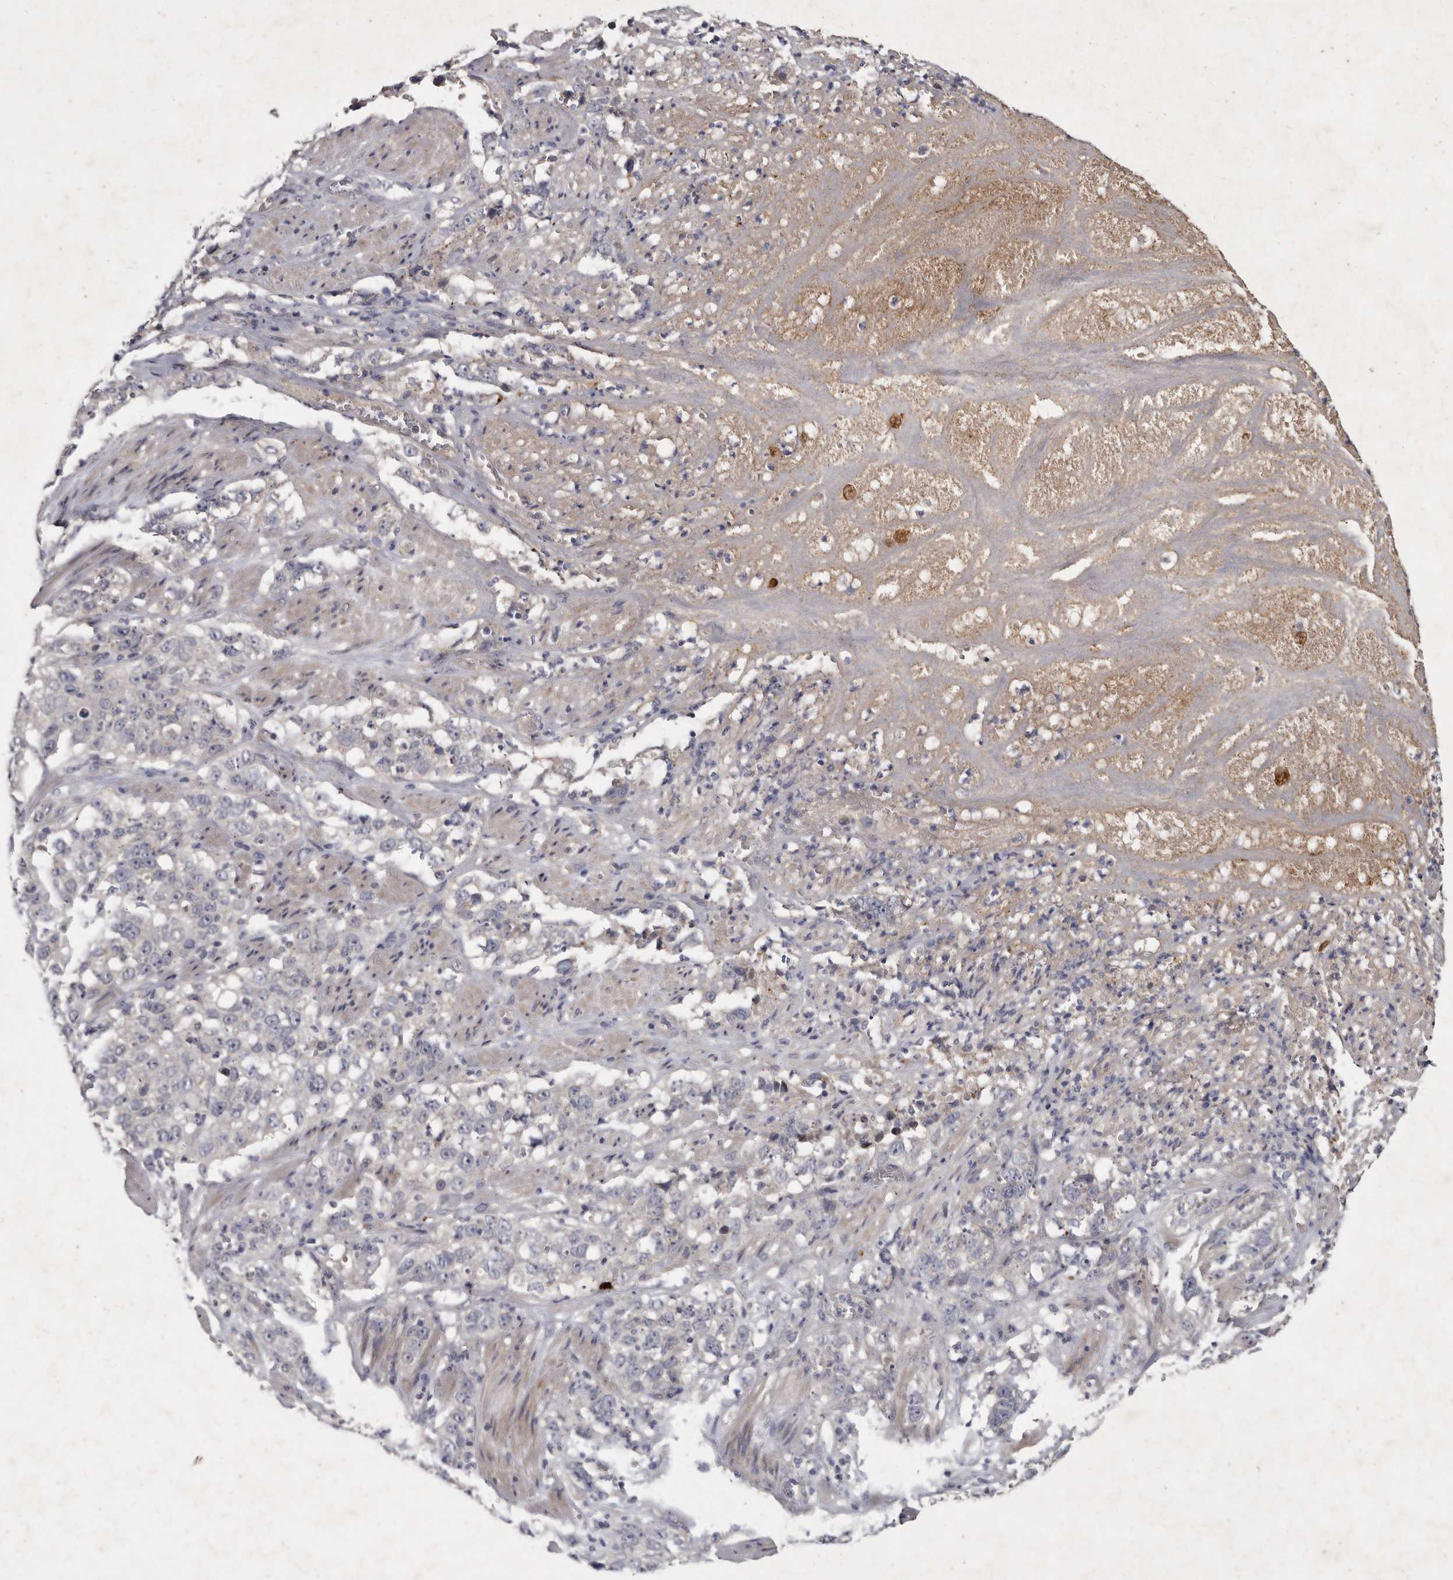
{"staining": {"intensity": "negative", "quantity": "none", "location": "none"}, "tissue": "stomach cancer", "cell_type": "Tumor cells", "image_type": "cancer", "snomed": [{"axis": "morphology", "description": "Adenocarcinoma, NOS"}, {"axis": "topography", "description": "Stomach"}], "caption": "High magnification brightfield microscopy of adenocarcinoma (stomach) stained with DAB (brown) and counterstained with hematoxylin (blue): tumor cells show no significant expression. (DAB (3,3'-diaminobenzidine) immunohistochemistry, high magnification).", "gene": "SLC22A1", "patient": {"sex": "male", "age": 48}}